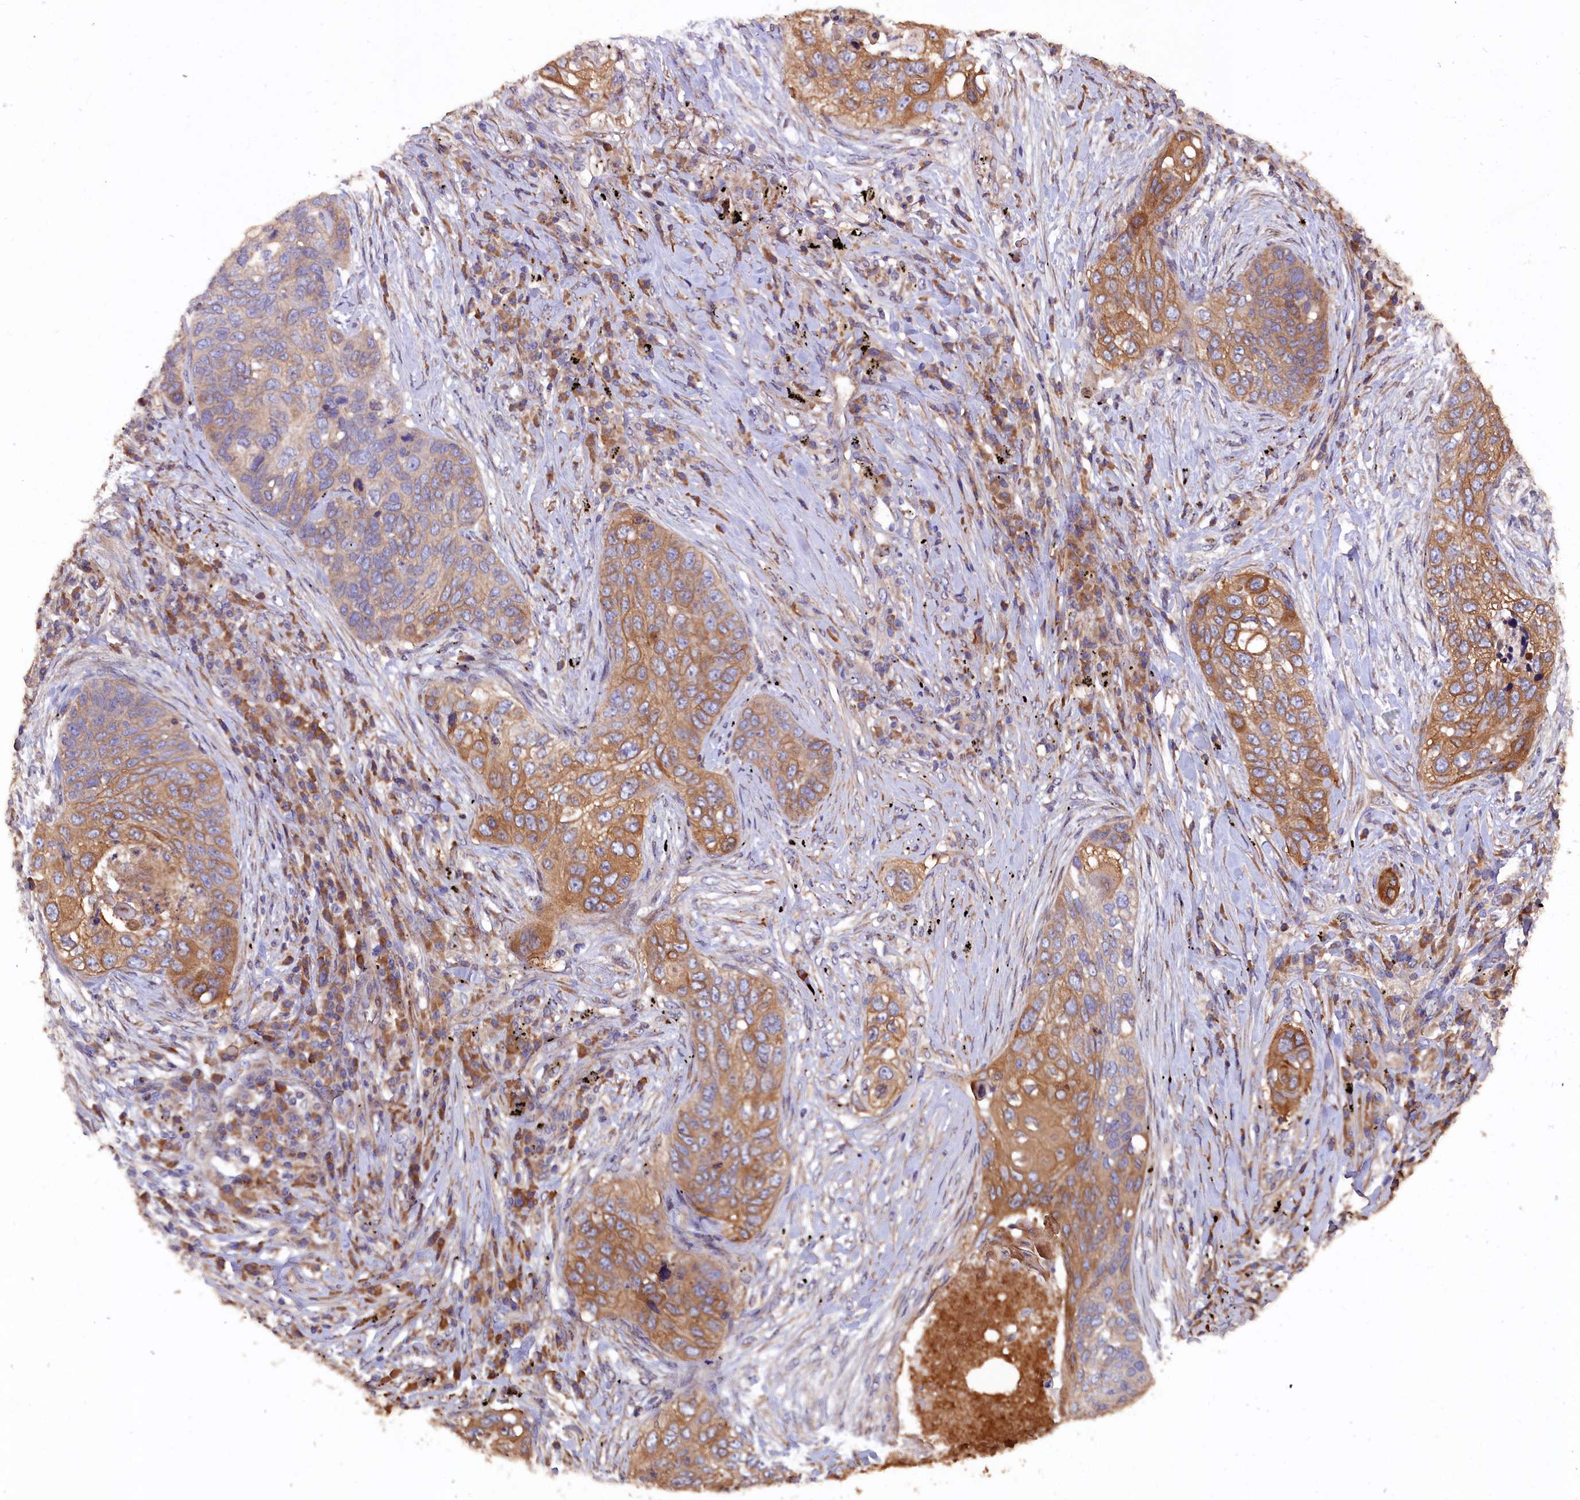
{"staining": {"intensity": "moderate", "quantity": "25%-75%", "location": "cytoplasmic/membranous"}, "tissue": "lung cancer", "cell_type": "Tumor cells", "image_type": "cancer", "snomed": [{"axis": "morphology", "description": "Squamous cell carcinoma, NOS"}, {"axis": "topography", "description": "Lung"}], "caption": "High-magnification brightfield microscopy of lung cancer stained with DAB (3,3'-diaminobenzidine) (brown) and counterstained with hematoxylin (blue). tumor cells exhibit moderate cytoplasmic/membranous staining is identified in about25%-75% of cells.", "gene": "GREB1L", "patient": {"sex": "female", "age": 63}}